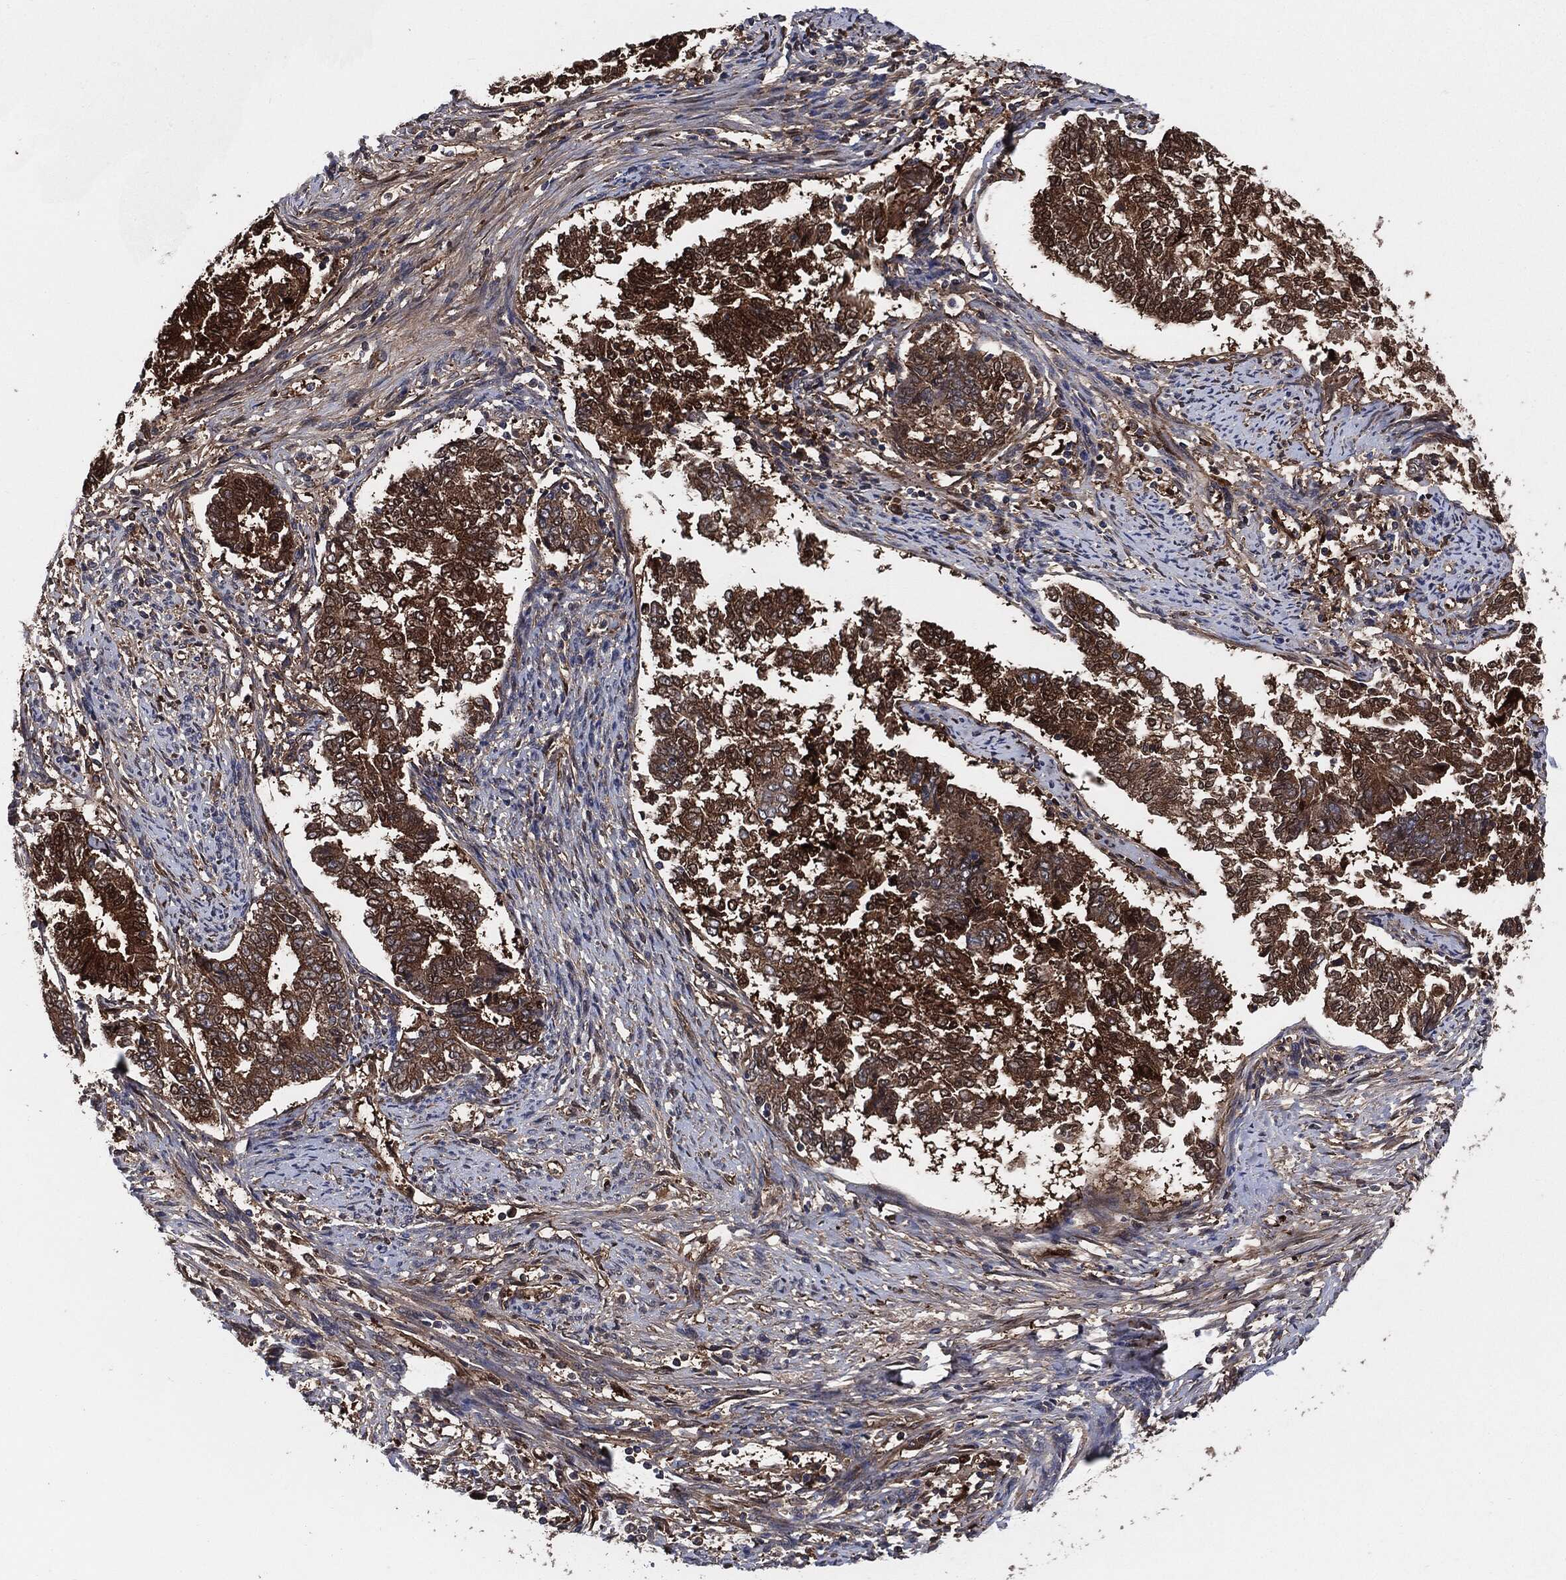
{"staining": {"intensity": "strong", "quantity": ">75%", "location": "cytoplasmic/membranous"}, "tissue": "endometrial cancer", "cell_type": "Tumor cells", "image_type": "cancer", "snomed": [{"axis": "morphology", "description": "Adenocarcinoma, NOS"}, {"axis": "topography", "description": "Endometrium"}], "caption": "Endometrial cancer stained with a brown dye shows strong cytoplasmic/membranous positive expression in about >75% of tumor cells.", "gene": "XPNPEP1", "patient": {"sex": "female", "age": 65}}